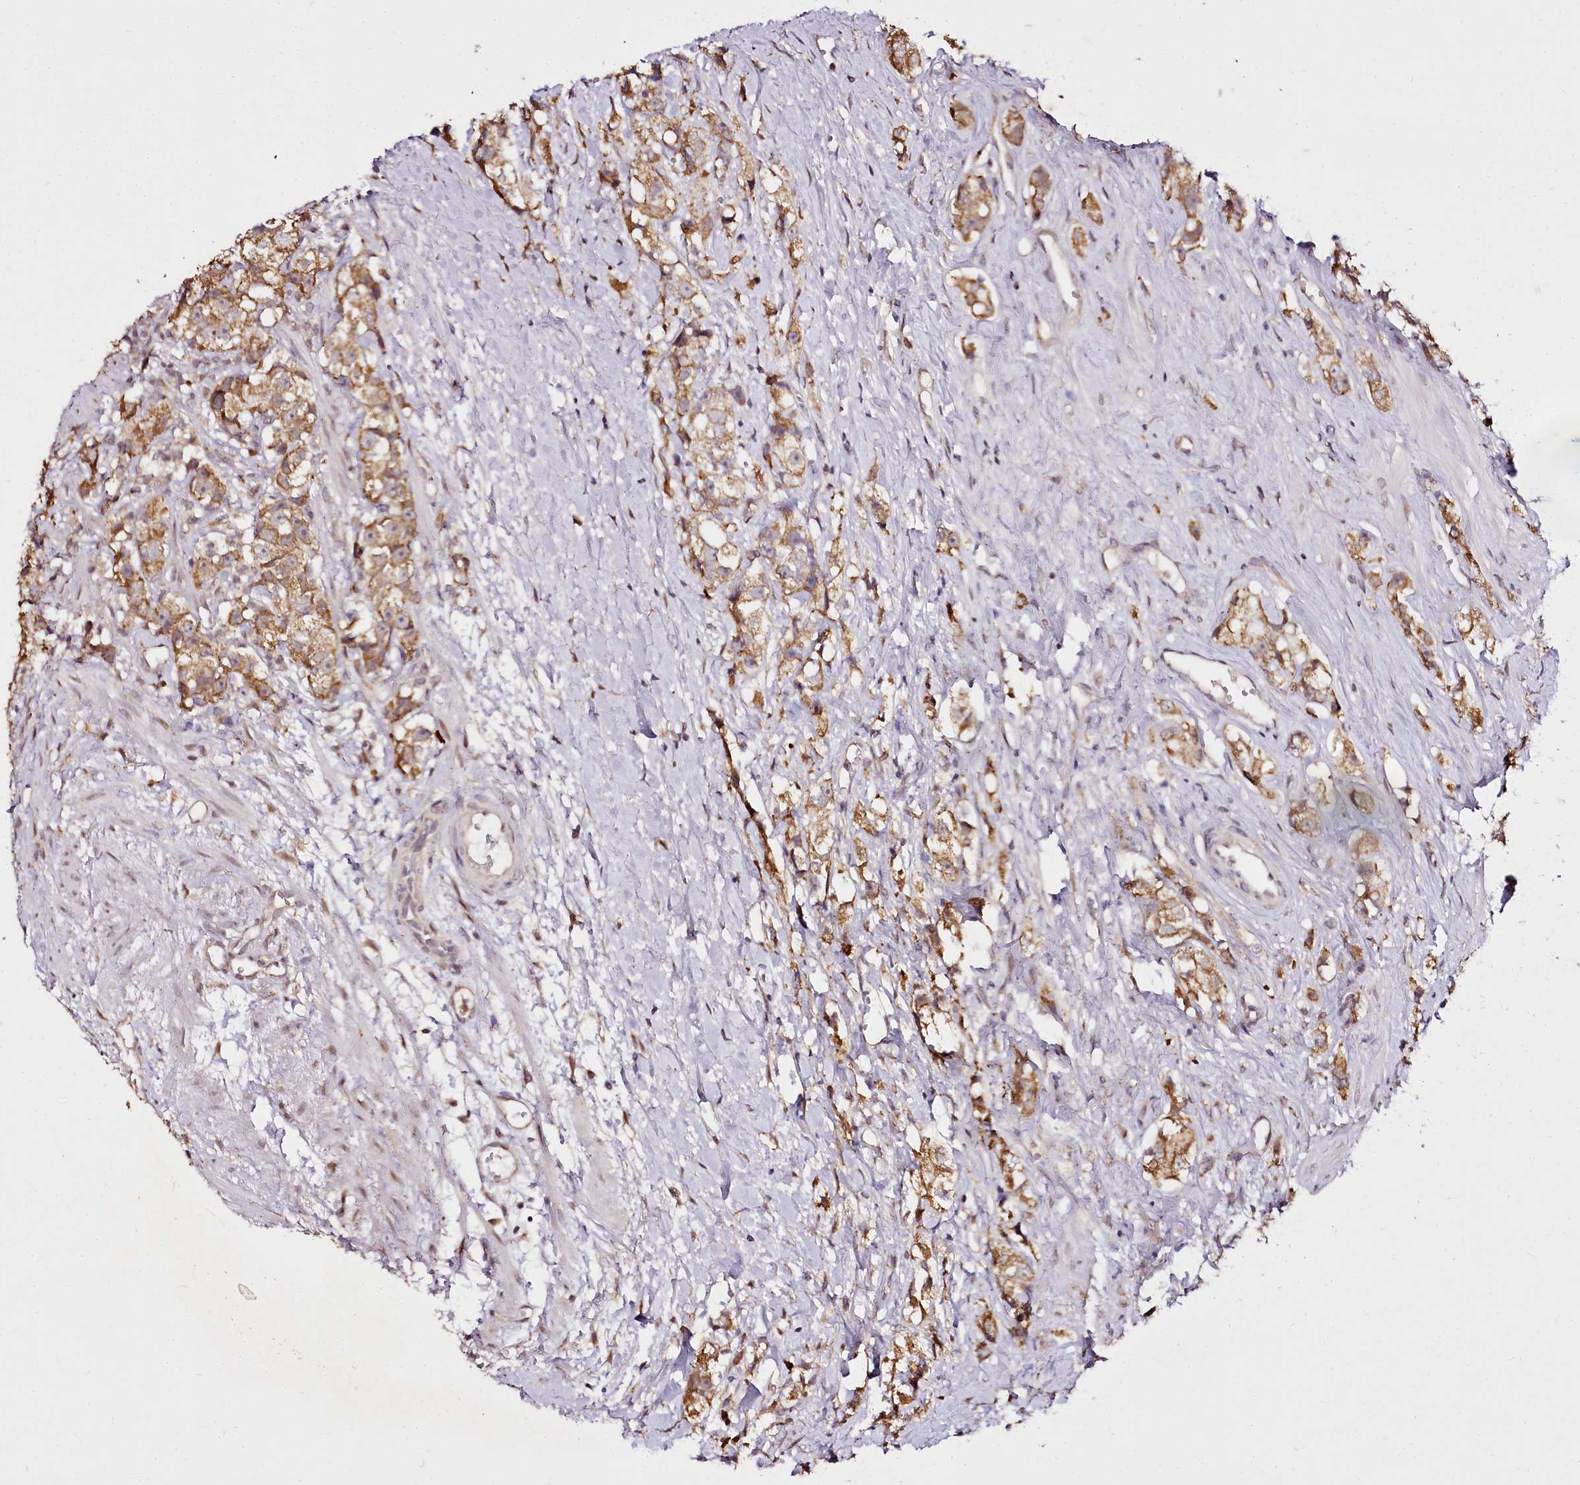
{"staining": {"intensity": "moderate", "quantity": ">75%", "location": "cytoplasmic/membranous"}, "tissue": "prostate cancer", "cell_type": "Tumor cells", "image_type": "cancer", "snomed": [{"axis": "morphology", "description": "Adenocarcinoma, High grade"}, {"axis": "topography", "description": "Prostate"}], "caption": "Immunohistochemical staining of prostate adenocarcinoma (high-grade) reveals moderate cytoplasmic/membranous protein positivity in approximately >75% of tumor cells.", "gene": "EDIL3", "patient": {"sex": "male", "age": 74}}